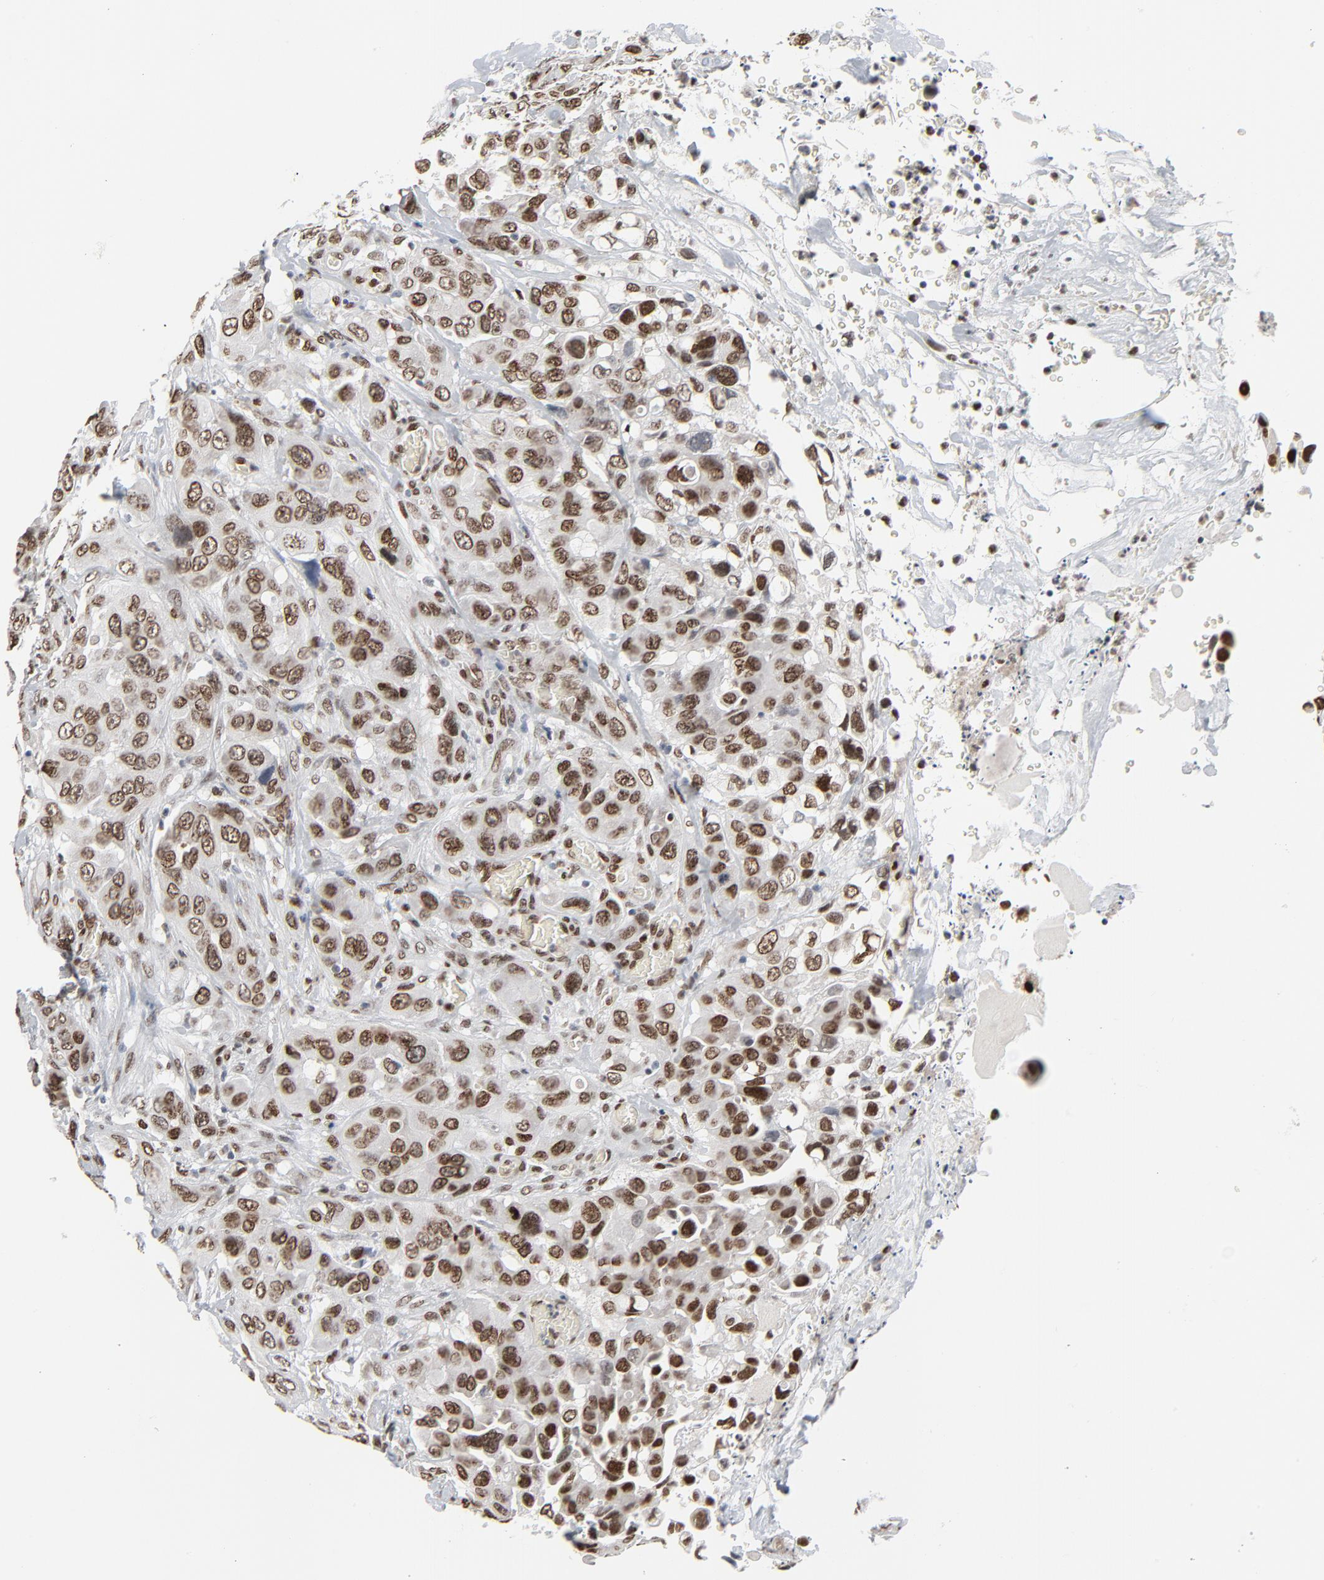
{"staining": {"intensity": "strong", "quantity": ">75%", "location": "nuclear"}, "tissue": "urothelial cancer", "cell_type": "Tumor cells", "image_type": "cancer", "snomed": [{"axis": "morphology", "description": "Urothelial carcinoma, High grade"}, {"axis": "topography", "description": "Urinary bladder"}], "caption": "Urothelial carcinoma (high-grade) was stained to show a protein in brown. There is high levels of strong nuclear expression in about >75% of tumor cells. (brown staining indicates protein expression, while blue staining denotes nuclei).", "gene": "CUX1", "patient": {"sex": "male", "age": 73}}